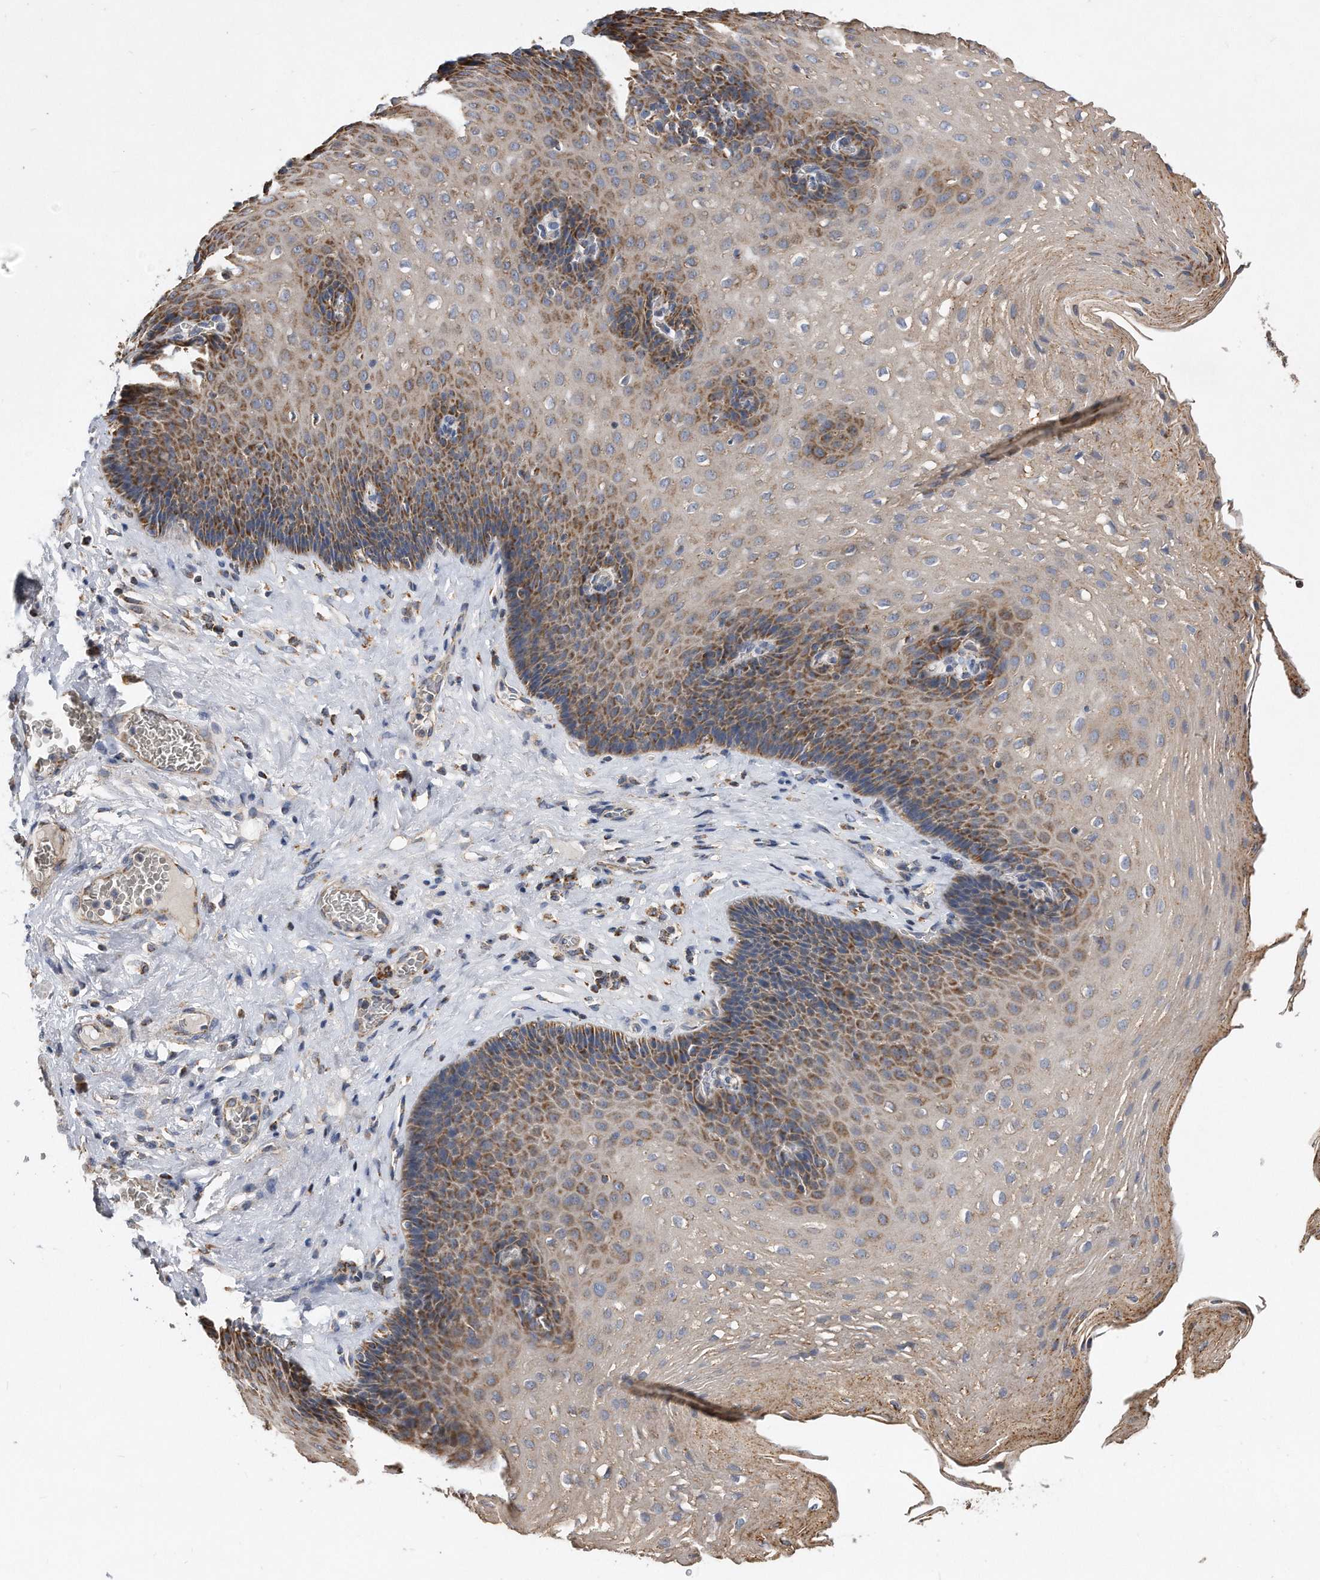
{"staining": {"intensity": "moderate", "quantity": ">75%", "location": "cytoplasmic/membranous"}, "tissue": "esophagus", "cell_type": "Squamous epithelial cells", "image_type": "normal", "snomed": [{"axis": "morphology", "description": "Normal tissue, NOS"}, {"axis": "topography", "description": "Esophagus"}], "caption": "Immunohistochemical staining of normal human esophagus displays medium levels of moderate cytoplasmic/membranous expression in approximately >75% of squamous epithelial cells. Ihc stains the protein of interest in brown and the nuclei are stained blue.", "gene": "PPP5C", "patient": {"sex": "female", "age": 66}}